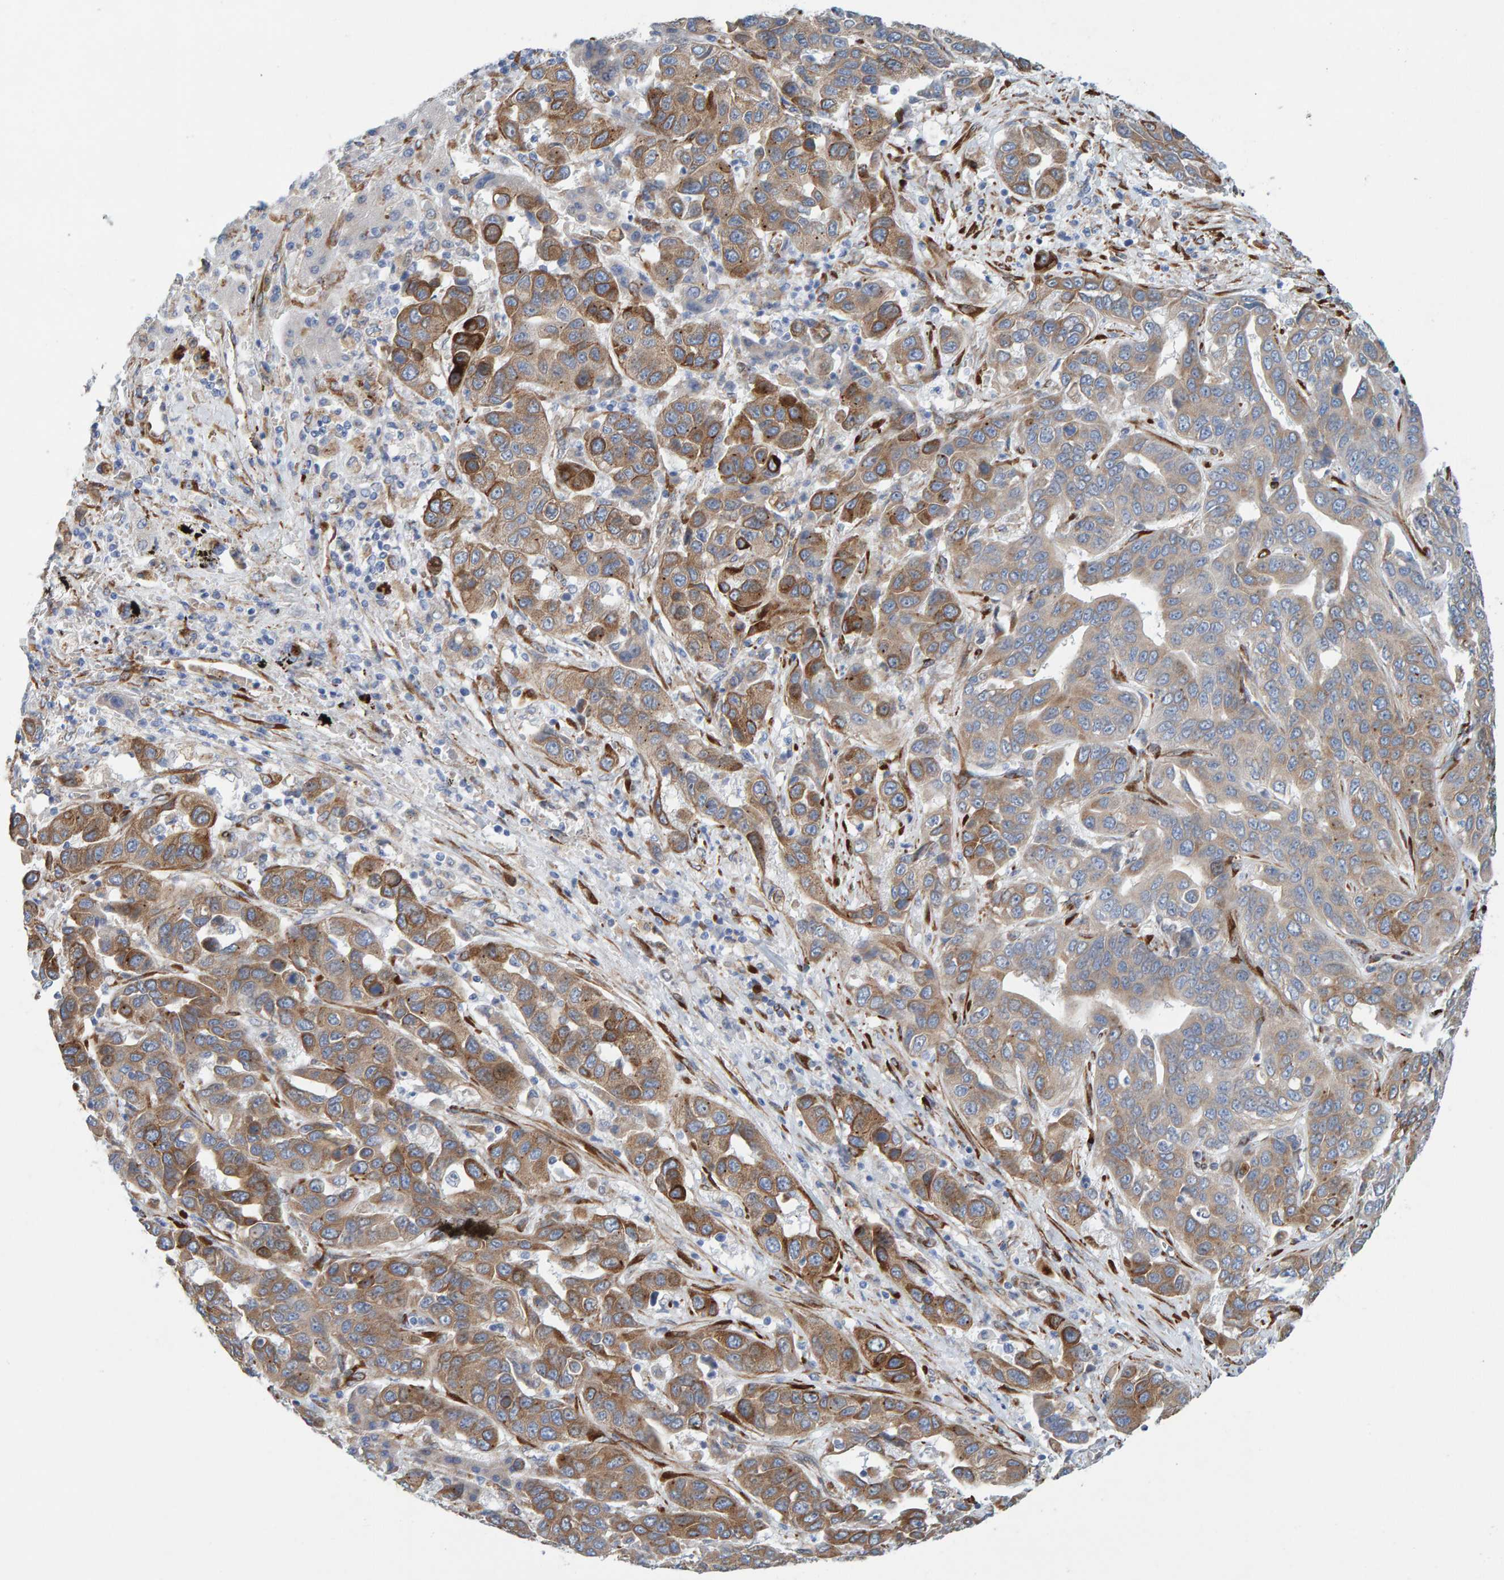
{"staining": {"intensity": "moderate", "quantity": "25%-75%", "location": "cytoplasmic/membranous"}, "tissue": "liver cancer", "cell_type": "Tumor cells", "image_type": "cancer", "snomed": [{"axis": "morphology", "description": "Cholangiocarcinoma"}, {"axis": "topography", "description": "Liver"}], "caption": "High-magnification brightfield microscopy of liver cholangiocarcinoma stained with DAB (3,3'-diaminobenzidine) (brown) and counterstained with hematoxylin (blue). tumor cells exhibit moderate cytoplasmic/membranous staining is appreciated in about25%-75% of cells.", "gene": "MMP16", "patient": {"sex": "female", "age": 52}}